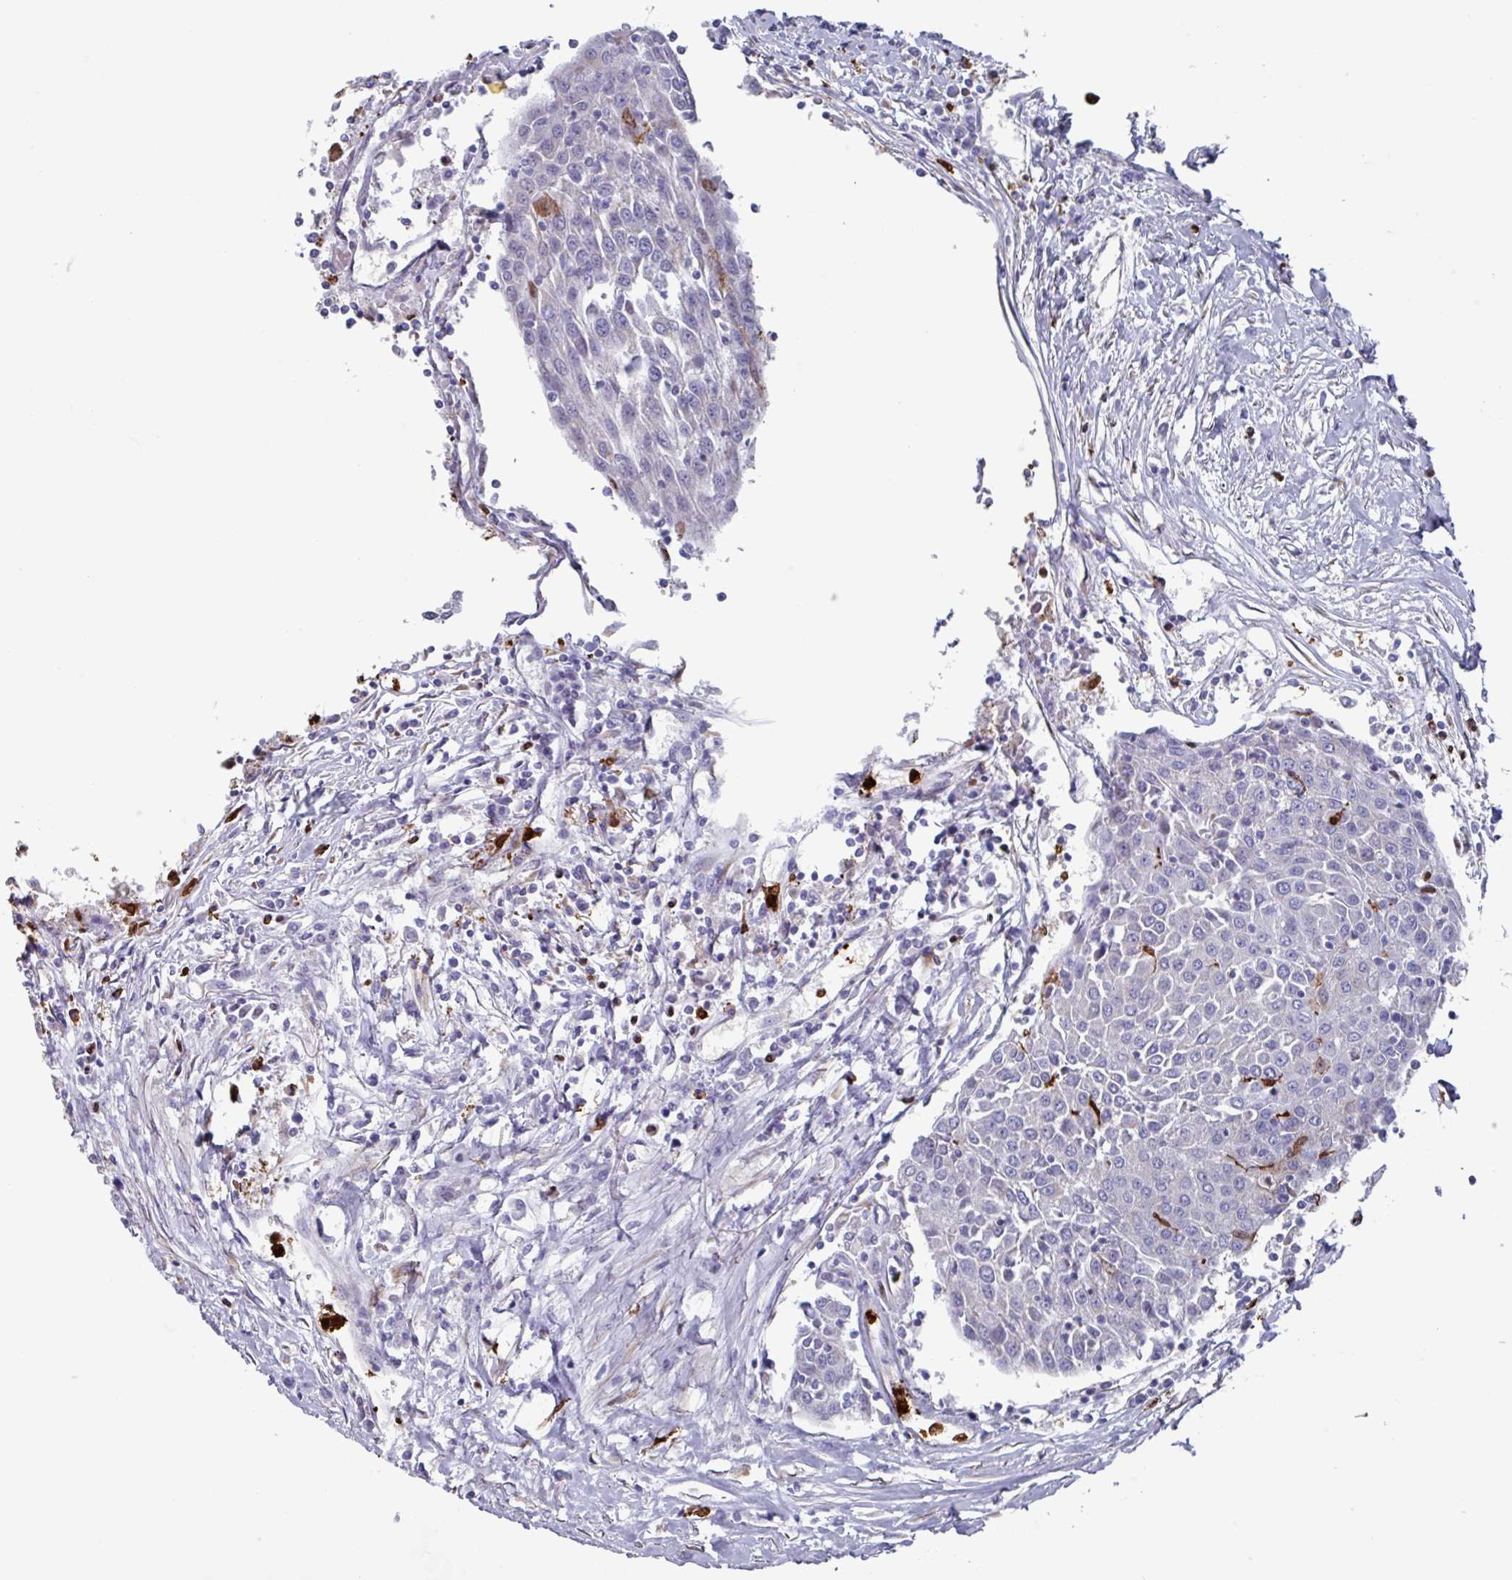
{"staining": {"intensity": "strong", "quantity": "<25%", "location": "cytoplasmic/membranous,nuclear"}, "tissue": "urothelial cancer", "cell_type": "Tumor cells", "image_type": "cancer", "snomed": [{"axis": "morphology", "description": "Urothelial carcinoma, High grade"}, {"axis": "topography", "description": "Urinary bladder"}], "caption": "This is a photomicrograph of IHC staining of urothelial carcinoma (high-grade), which shows strong staining in the cytoplasmic/membranous and nuclear of tumor cells.", "gene": "UQCC2", "patient": {"sex": "female", "age": 85}}